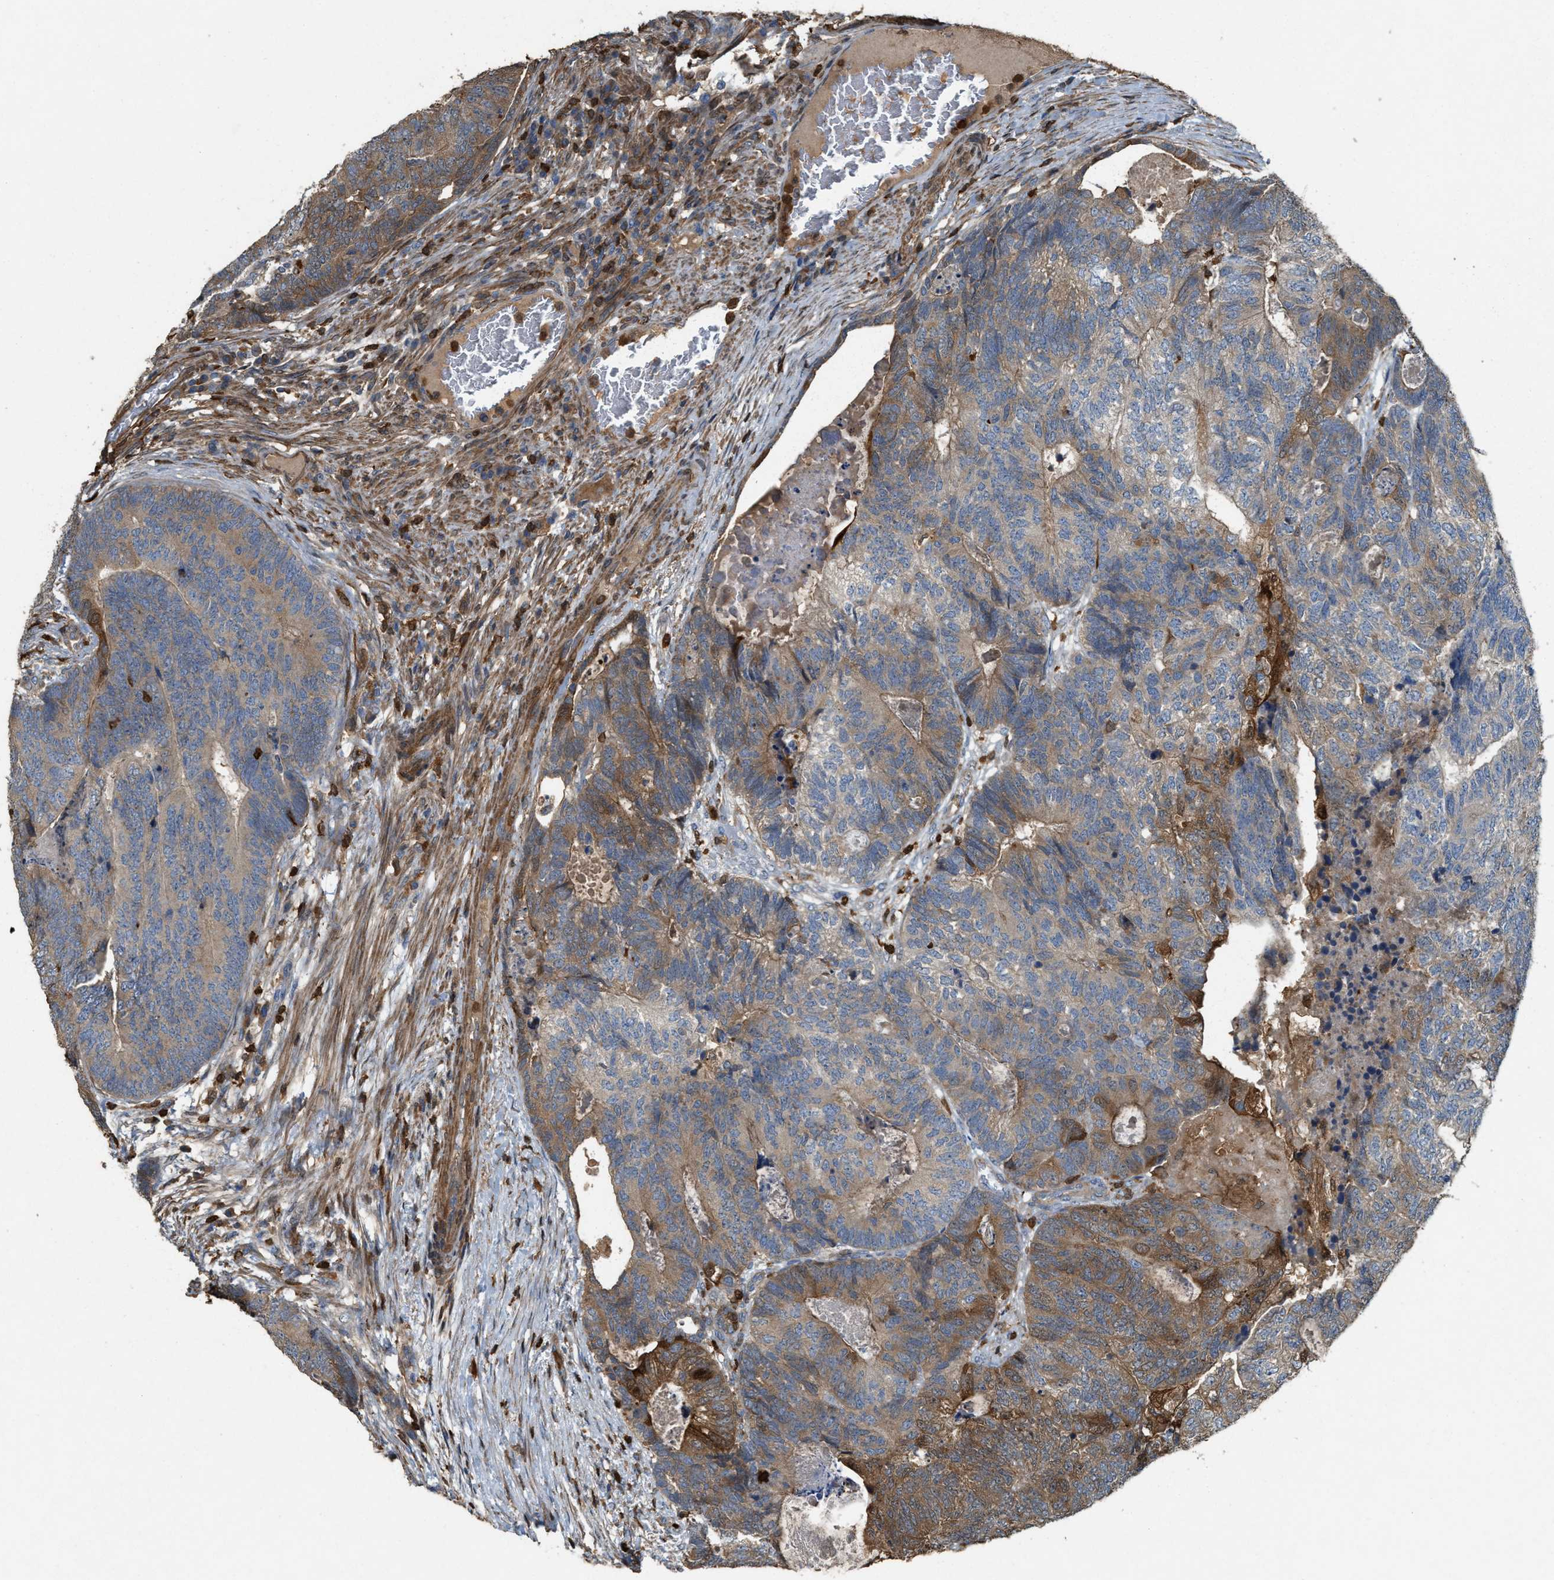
{"staining": {"intensity": "strong", "quantity": "<25%", "location": "cytoplasmic/membranous"}, "tissue": "colorectal cancer", "cell_type": "Tumor cells", "image_type": "cancer", "snomed": [{"axis": "morphology", "description": "Adenocarcinoma, NOS"}, {"axis": "topography", "description": "Colon"}], "caption": "A micrograph showing strong cytoplasmic/membranous staining in about <25% of tumor cells in colorectal cancer (adenocarcinoma), as visualized by brown immunohistochemical staining.", "gene": "SERPINB5", "patient": {"sex": "female", "age": 67}}